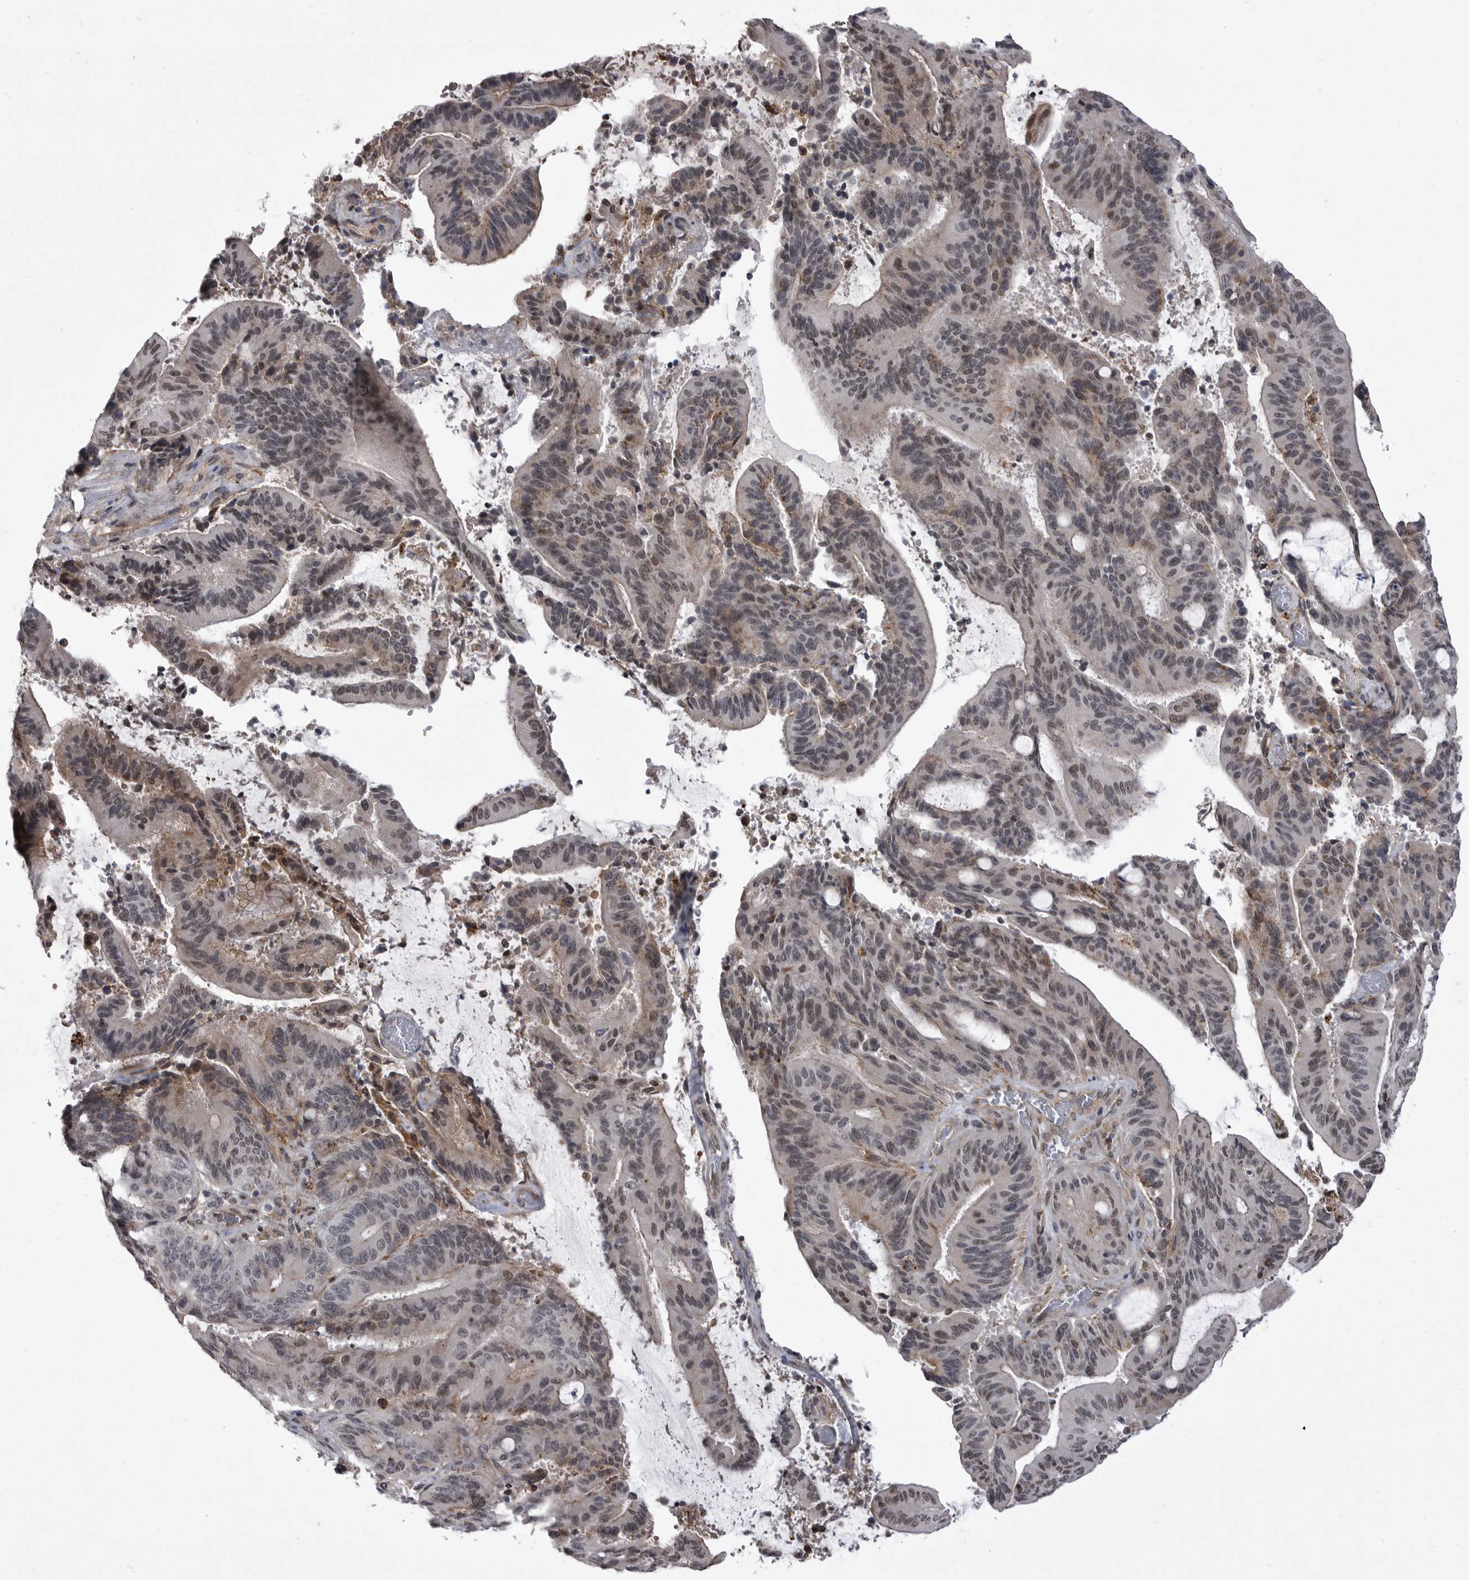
{"staining": {"intensity": "weak", "quantity": "25%-75%", "location": "nuclear"}, "tissue": "liver cancer", "cell_type": "Tumor cells", "image_type": "cancer", "snomed": [{"axis": "morphology", "description": "Normal tissue, NOS"}, {"axis": "morphology", "description": "Cholangiocarcinoma"}, {"axis": "topography", "description": "Liver"}, {"axis": "topography", "description": "Peripheral nerve tissue"}], "caption": "A micrograph of liver cancer (cholangiocarcinoma) stained for a protein demonstrates weak nuclear brown staining in tumor cells. (Brightfield microscopy of DAB IHC at high magnification).", "gene": "ABL1", "patient": {"sex": "female", "age": 73}}